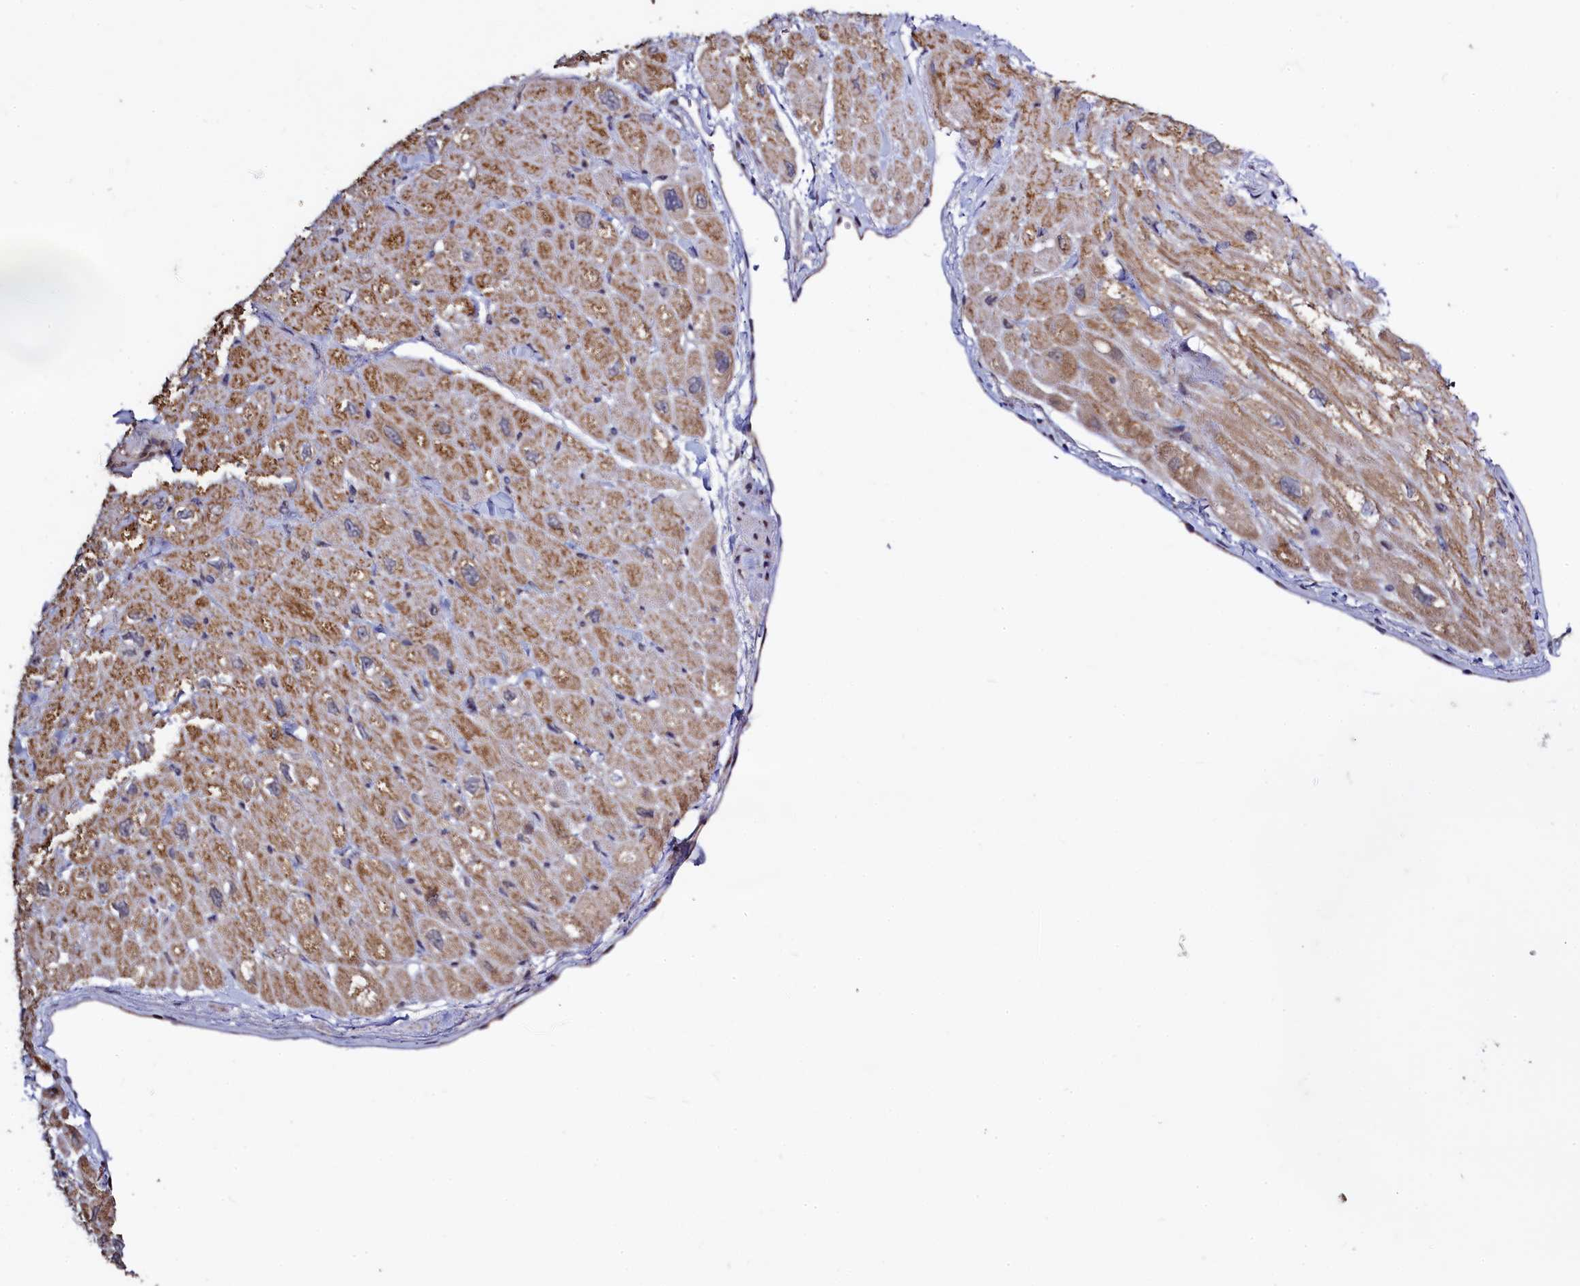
{"staining": {"intensity": "moderate", "quantity": "25%-75%", "location": "cytoplasmic/membranous,nuclear"}, "tissue": "heart muscle", "cell_type": "Cardiomyocytes", "image_type": "normal", "snomed": [{"axis": "morphology", "description": "Normal tissue, NOS"}, {"axis": "topography", "description": "Heart"}], "caption": "This is a histology image of IHC staining of normal heart muscle, which shows moderate staining in the cytoplasmic/membranous,nuclear of cardiomyocytes.", "gene": "SEC24C", "patient": {"sex": "male", "age": 65}}